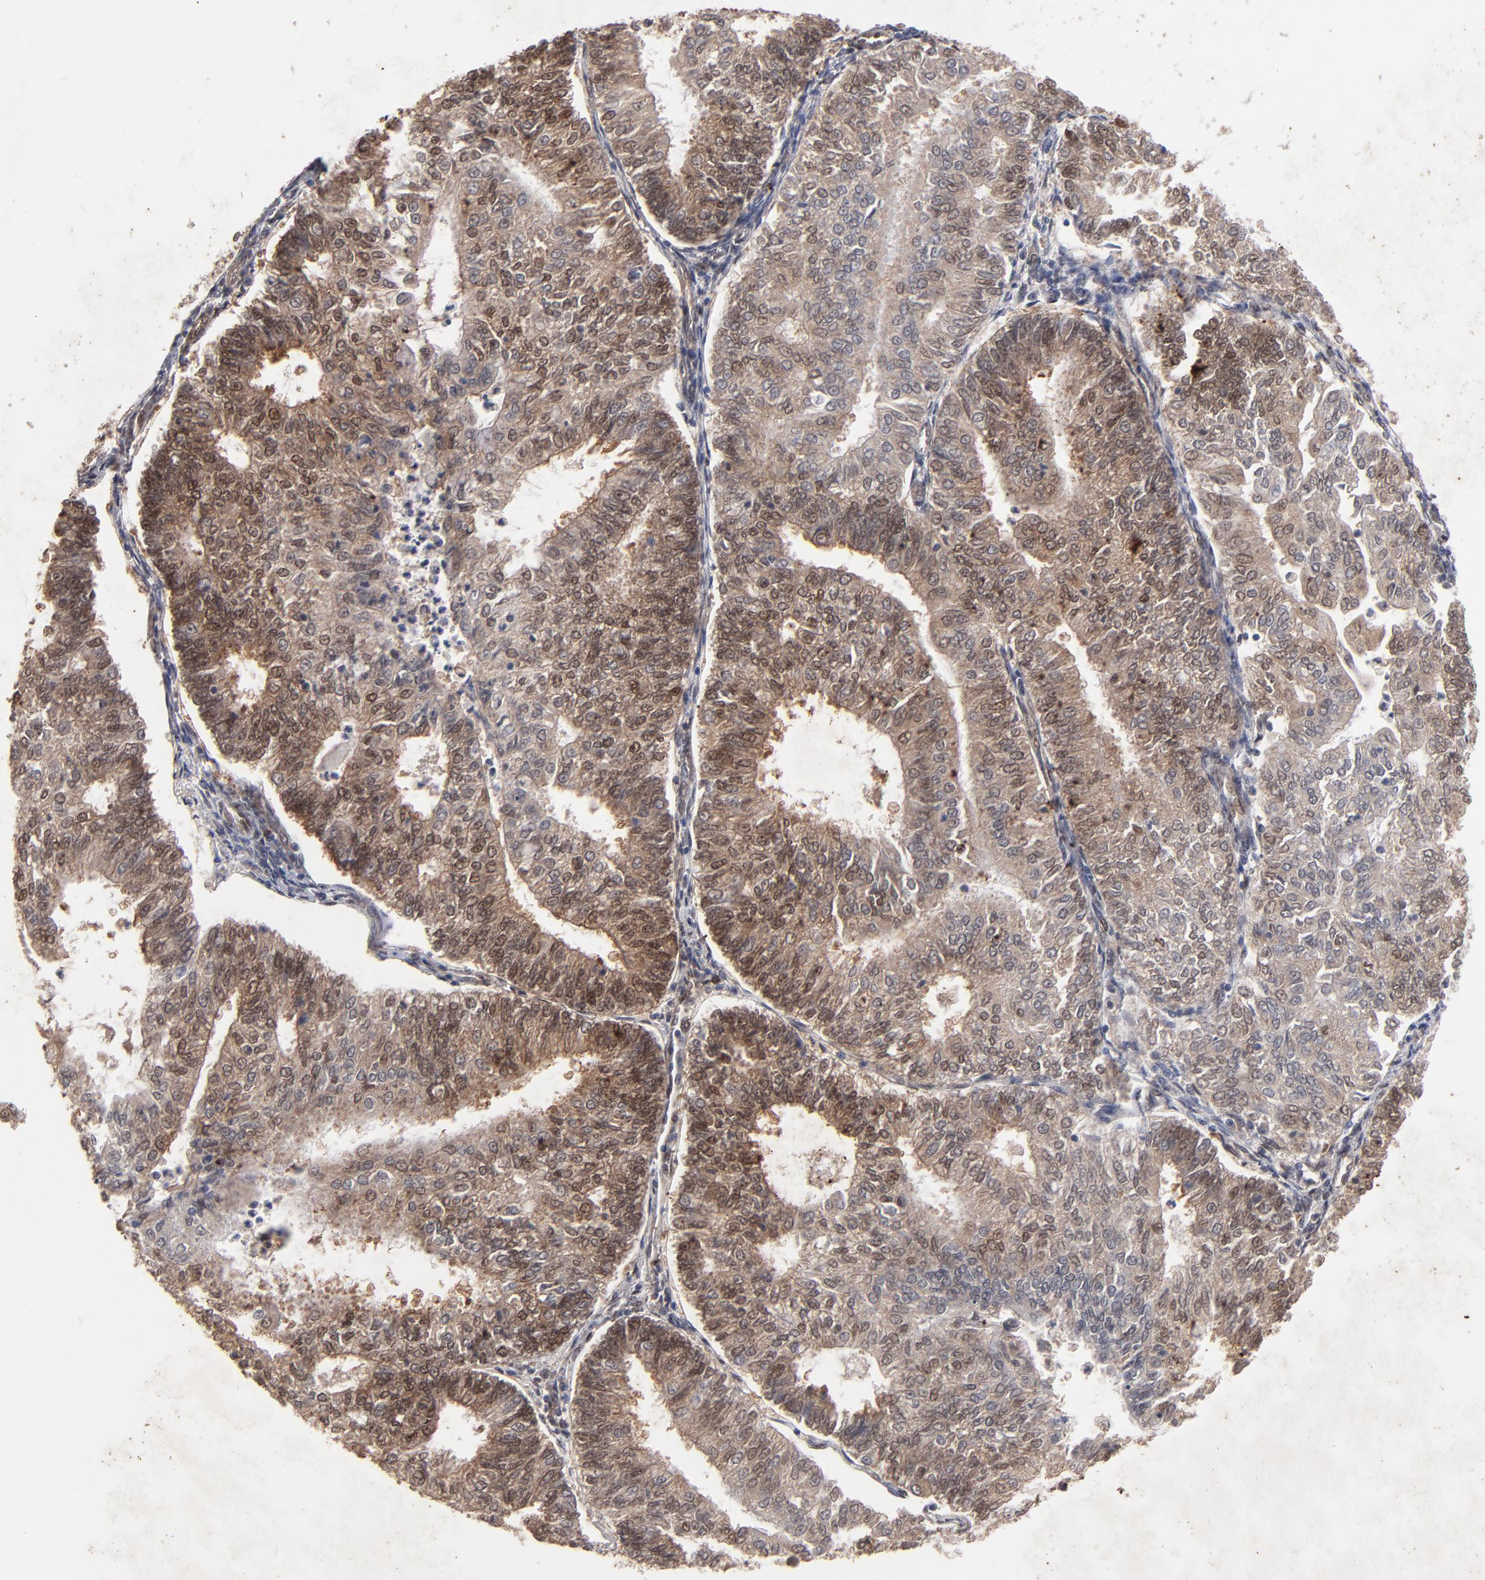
{"staining": {"intensity": "moderate", "quantity": ">75%", "location": "cytoplasmic/membranous,nuclear"}, "tissue": "endometrial cancer", "cell_type": "Tumor cells", "image_type": "cancer", "snomed": [{"axis": "morphology", "description": "Adenocarcinoma, NOS"}, {"axis": "topography", "description": "Endometrium"}], "caption": "The histopathology image shows immunohistochemical staining of endometrial adenocarcinoma. There is moderate cytoplasmic/membranous and nuclear positivity is present in approximately >75% of tumor cells. (IHC, brightfield microscopy, high magnification).", "gene": "HUWE1", "patient": {"sex": "female", "age": 59}}